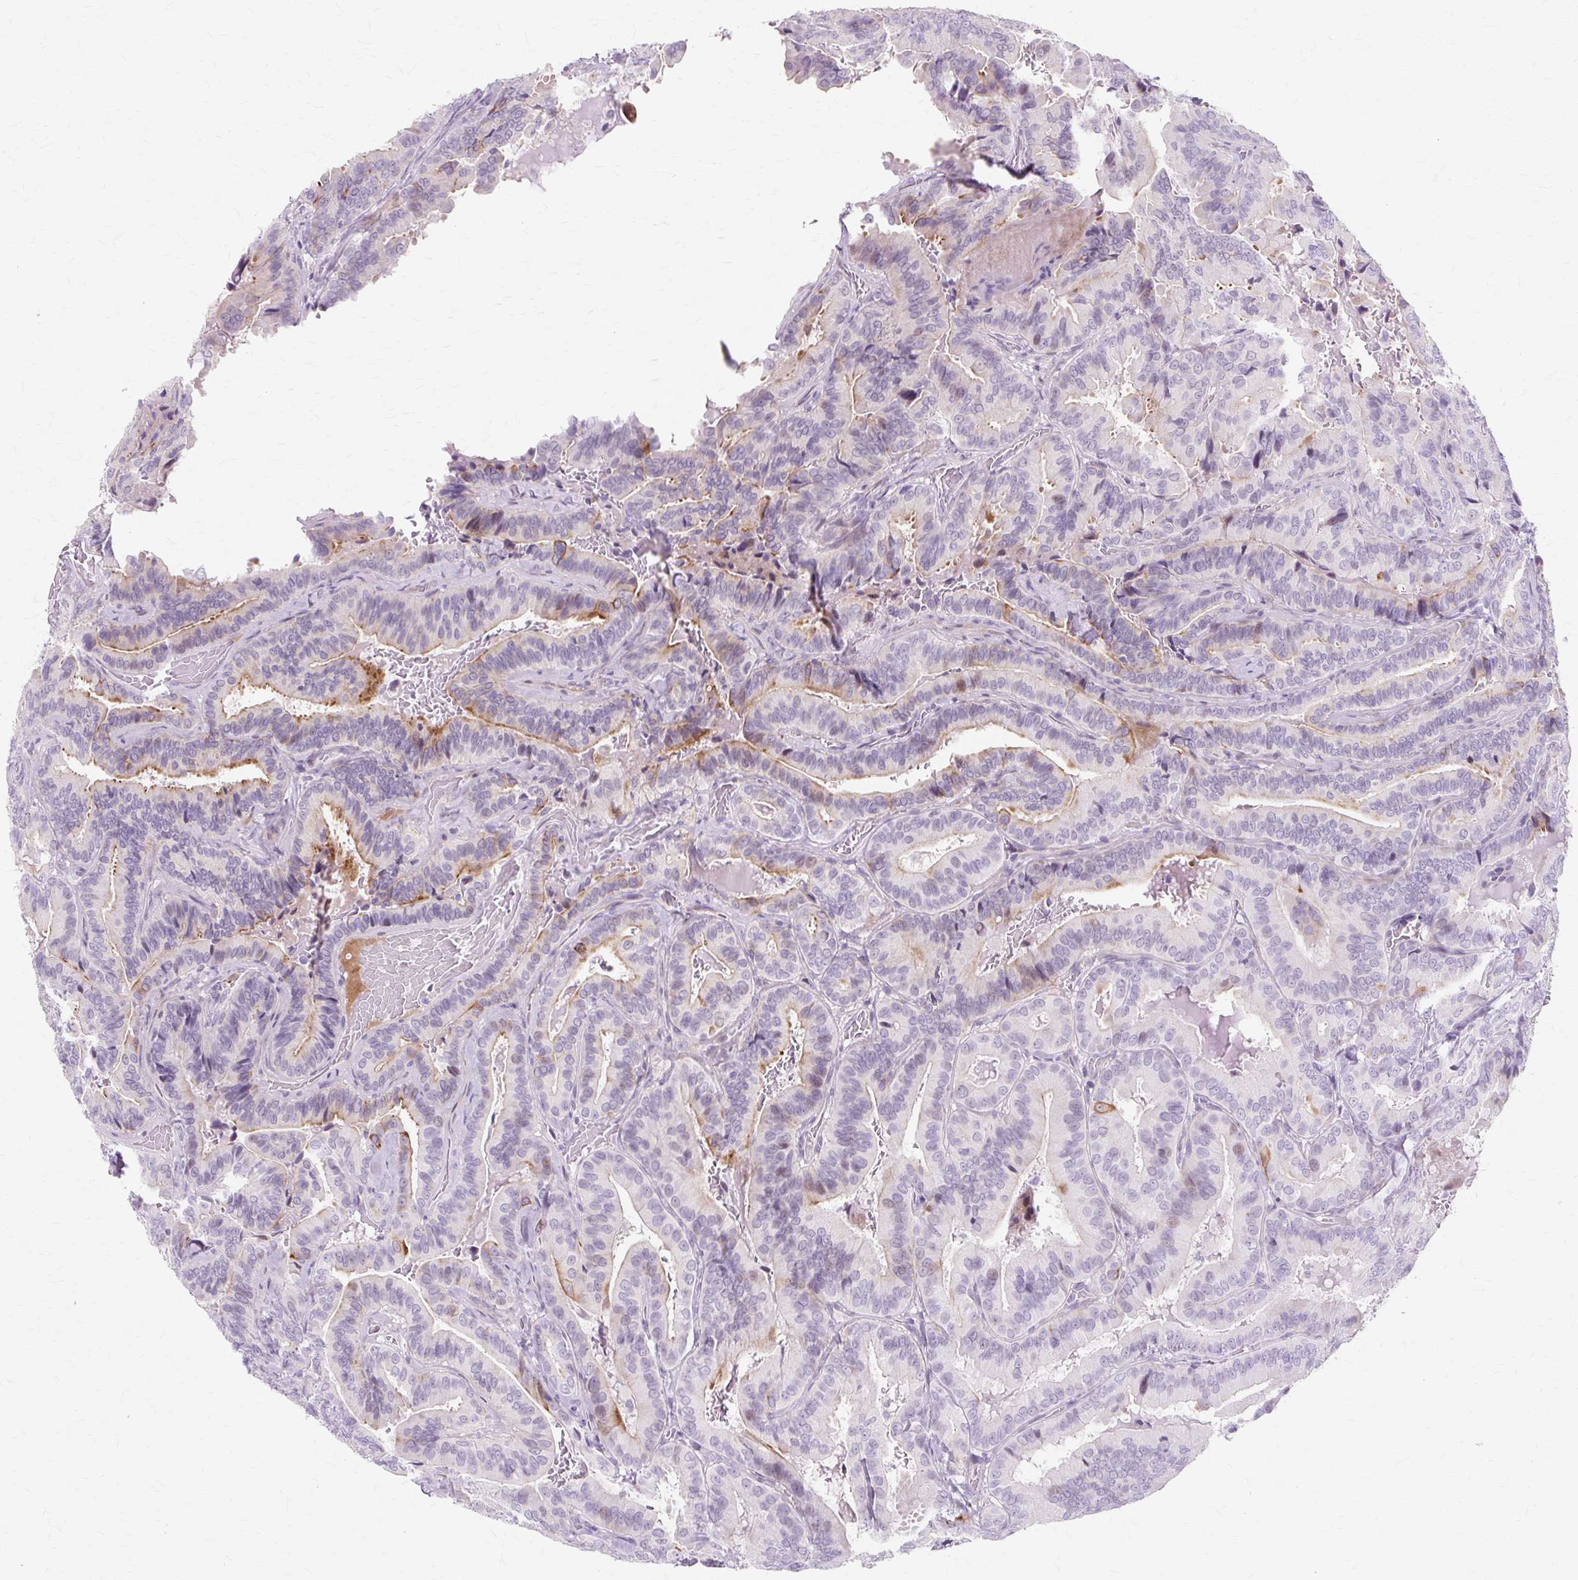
{"staining": {"intensity": "moderate", "quantity": "<25%", "location": "cytoplasmic/membranous"}, "tissue": "thyroid cancer", "cell_type": "Tumor cells", "image_type": "cancer", "snomed": [{"axis": "morphology", "description": "Papillary adenocarcinoma, NOS"}, {"axis": "topography", "description": "Thyroid gland"}], "caption": "A brown stain shows moderate cytoplasmic/membranous positivity of a protein in thyroid papillary adenocarcinoma tumor cells. (Brightfield microscopy of DAB IHC at high magnification).", "gene": "IRX2", "patient": {"sex": "male", "age": 61}}